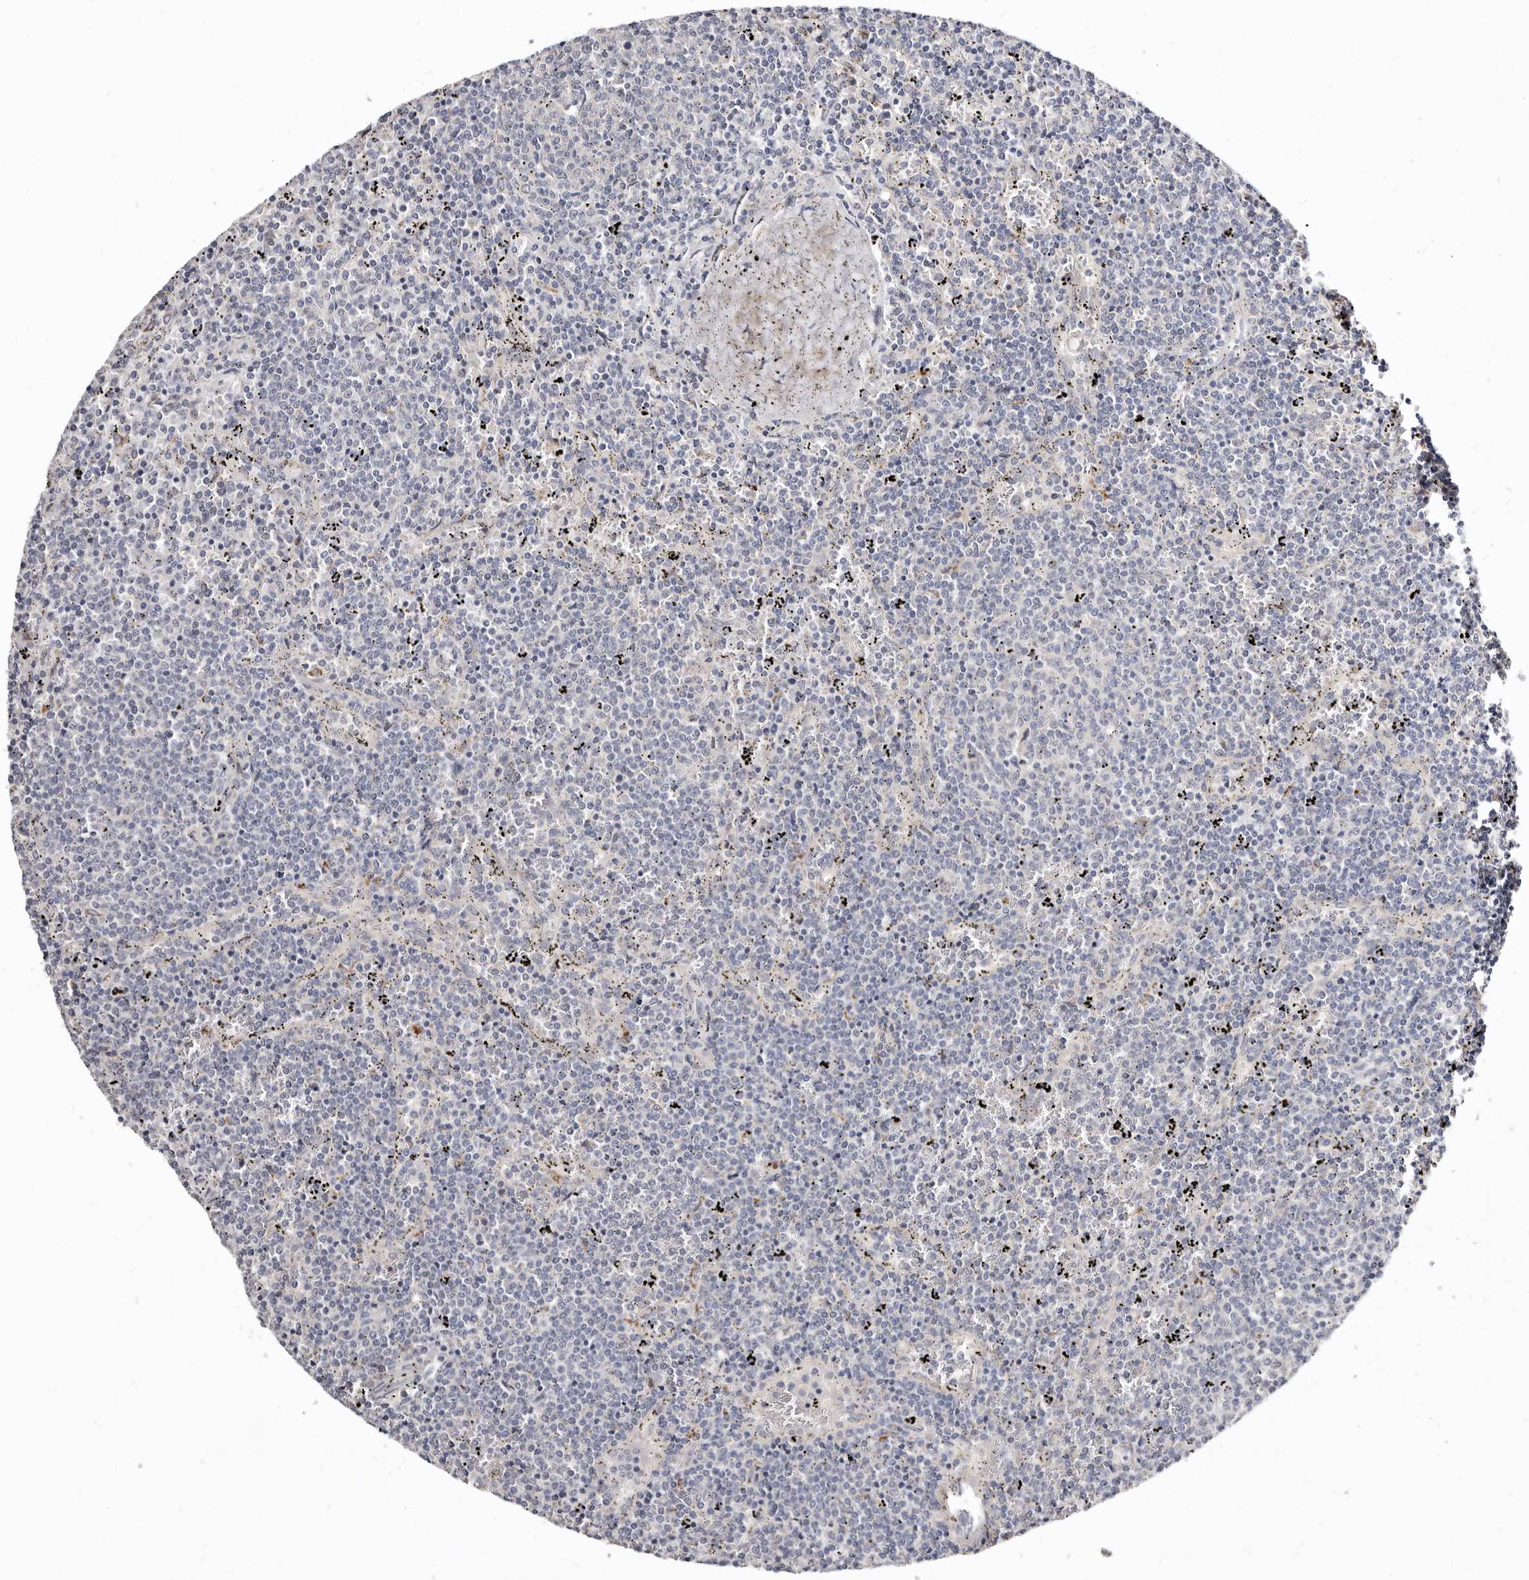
{"staining": {"intensity": "negative", "quantity": "none", "location": "none"}, "tissue": "lymphoma", "cell_type": "Tumor cells", "image_type": "cancer", "snomed": [{"axis": "morphology", "description": "Malignant lymphoma, non-Hodgkin's type, Low grade"}, {"axis": "topography", "description": "Spleen"}], "caption": "An immunohistochemistry (IHC) photomicrograph of lymphoma is shown. There is no staining in tumor cells of lymphoma.", "gene": "KLHL4", "patient": {"sex": "female", "age": 50}}